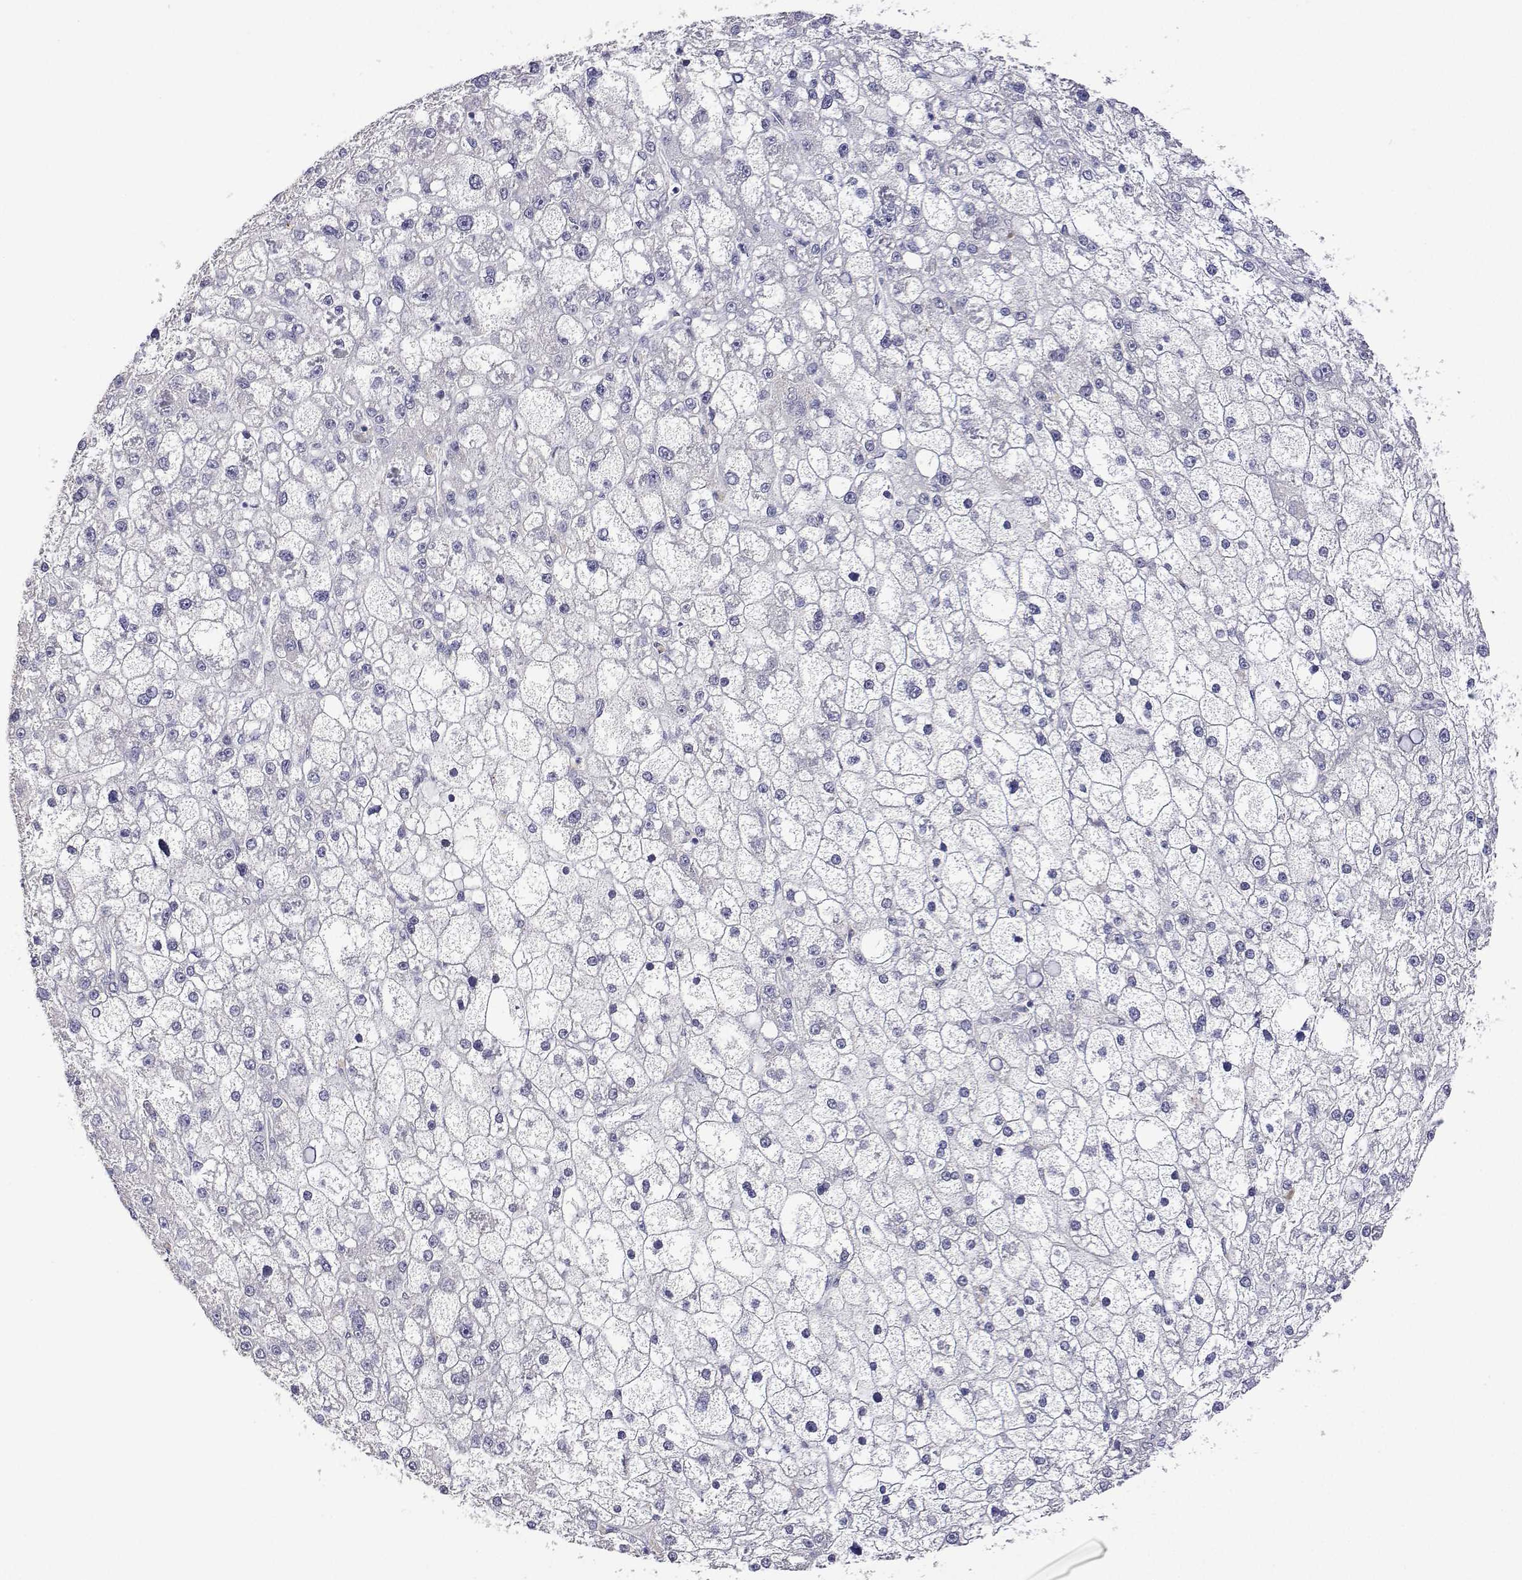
{"staining": {"intensity": "negative", "quantity": "none", "location": "none"}, "tissue": "liver cancer", "cell_type": "Tumor cells", "image_type": "cancer", "snomed": [{"axis": "morphology", "description": "Carcinoma, Hepatocellular, NOS"}, {"axis": "topography", "description": "Liver"}], "caption": "A photomicrograph of liver hepatocellular carcinoma stained for a protein reveals no brown staining in tumor cells. (Stains: DAB IHC with hematoxylin counter stain, Microscopy: brightfield microscopy at high magnification).", "gene": "PLCB1", "patient": {"sex": "male", "age": 67}}